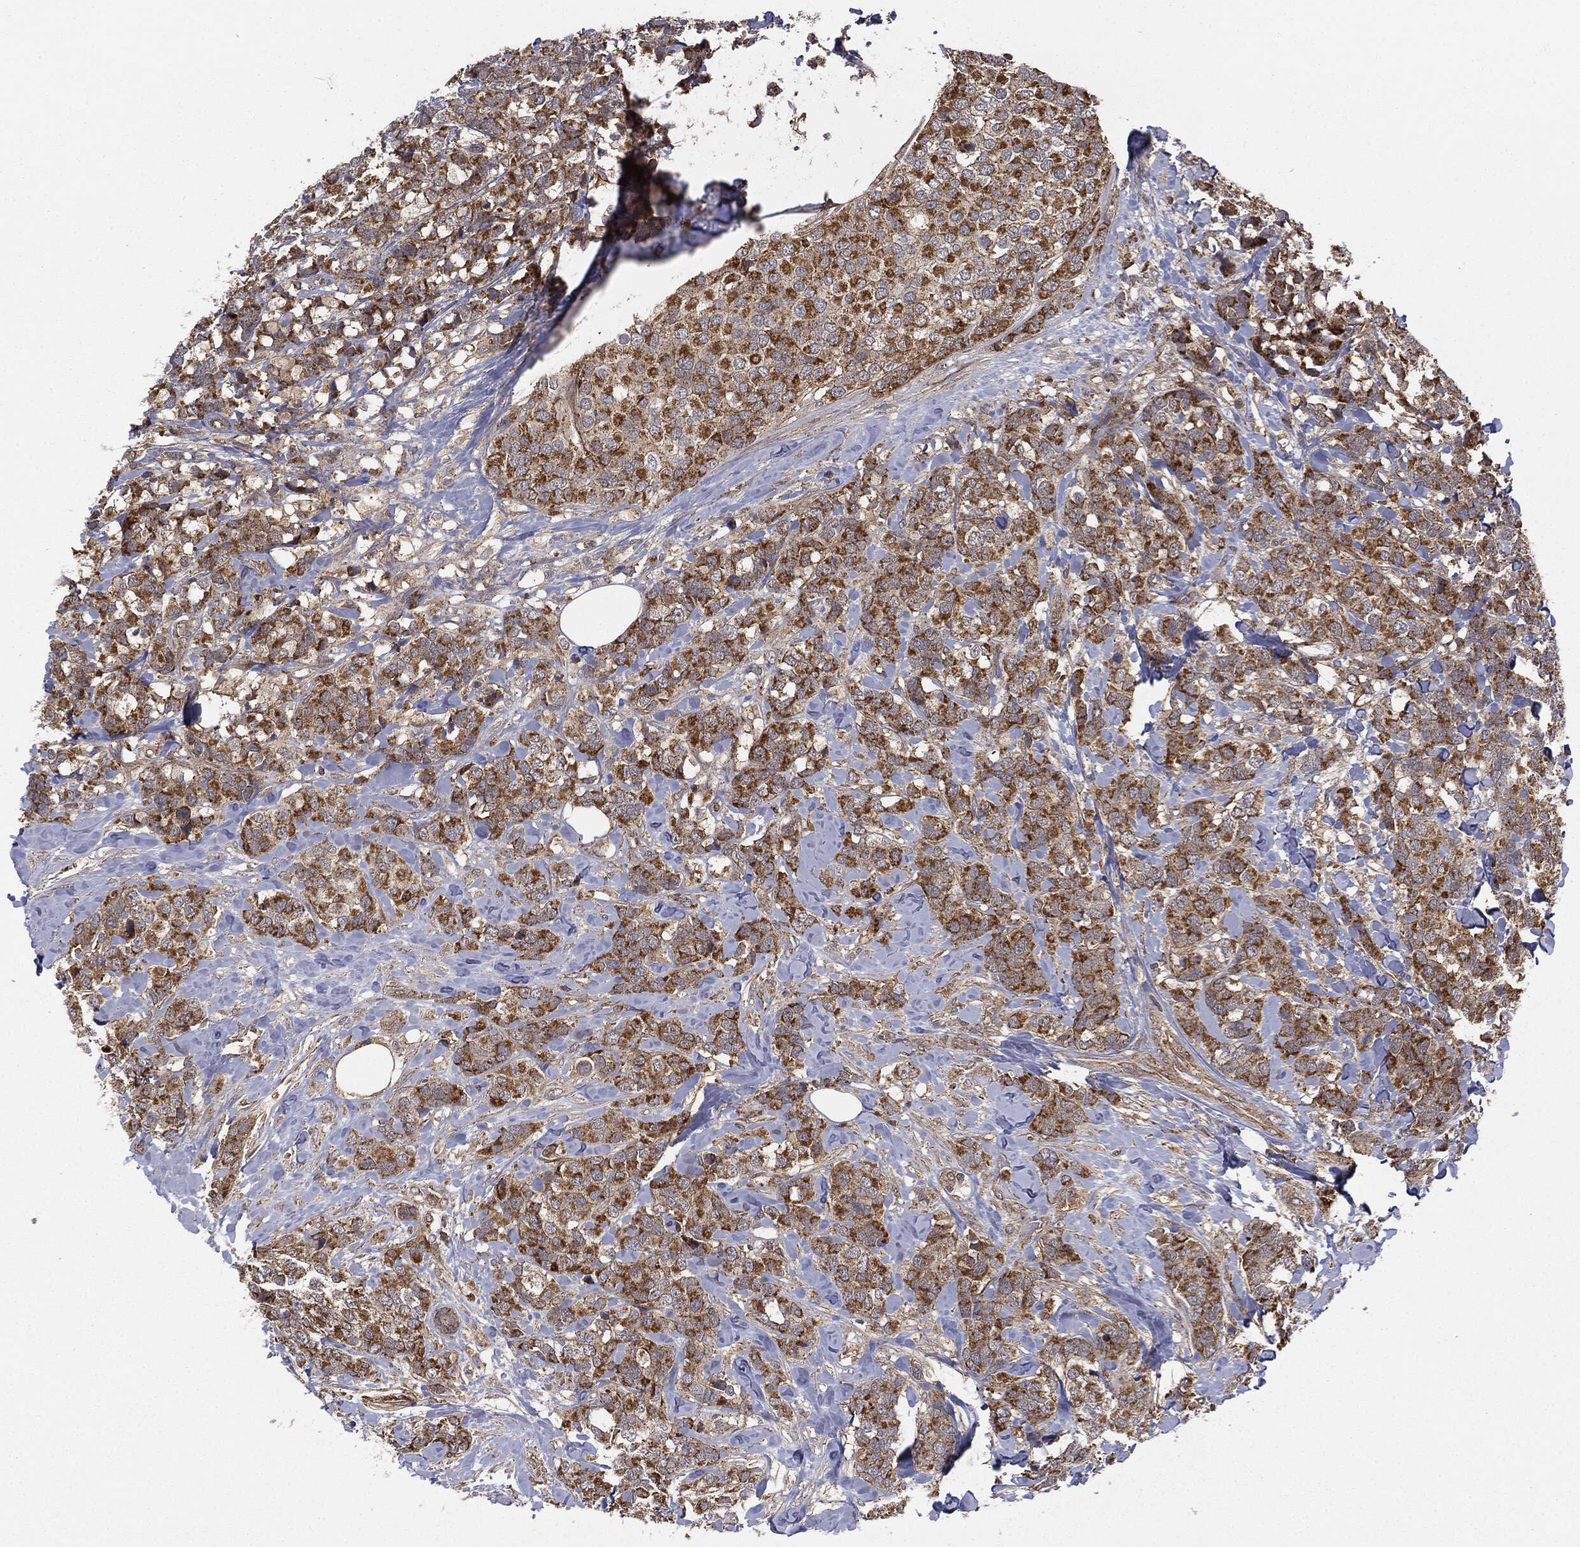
{"staining": {"intensity": "strong", "quantity": ">75%", "location": "cytoplasmic/membranous"}, "tissue": "breast cancer", "cell_type": "Tumor cells", "image_type": "cancer", "snomed": [{"axis": "morphology", "description": "Lobular carcinoma"}, {"axis": "topography", "description": "Breast"}], "caption": "Immunohistochemistry image of neoplastic tissue: human breast cancer (lobular carcinoma) stained using IHC demonstrates high levels of strong protein expression localized specifically in the cytoplasmic/membranous of tumor cells, appearing as a cytoplasmic/membranous brown color.", "gene": "MTOR", "patient": {"sex": "female", "age": 59}}